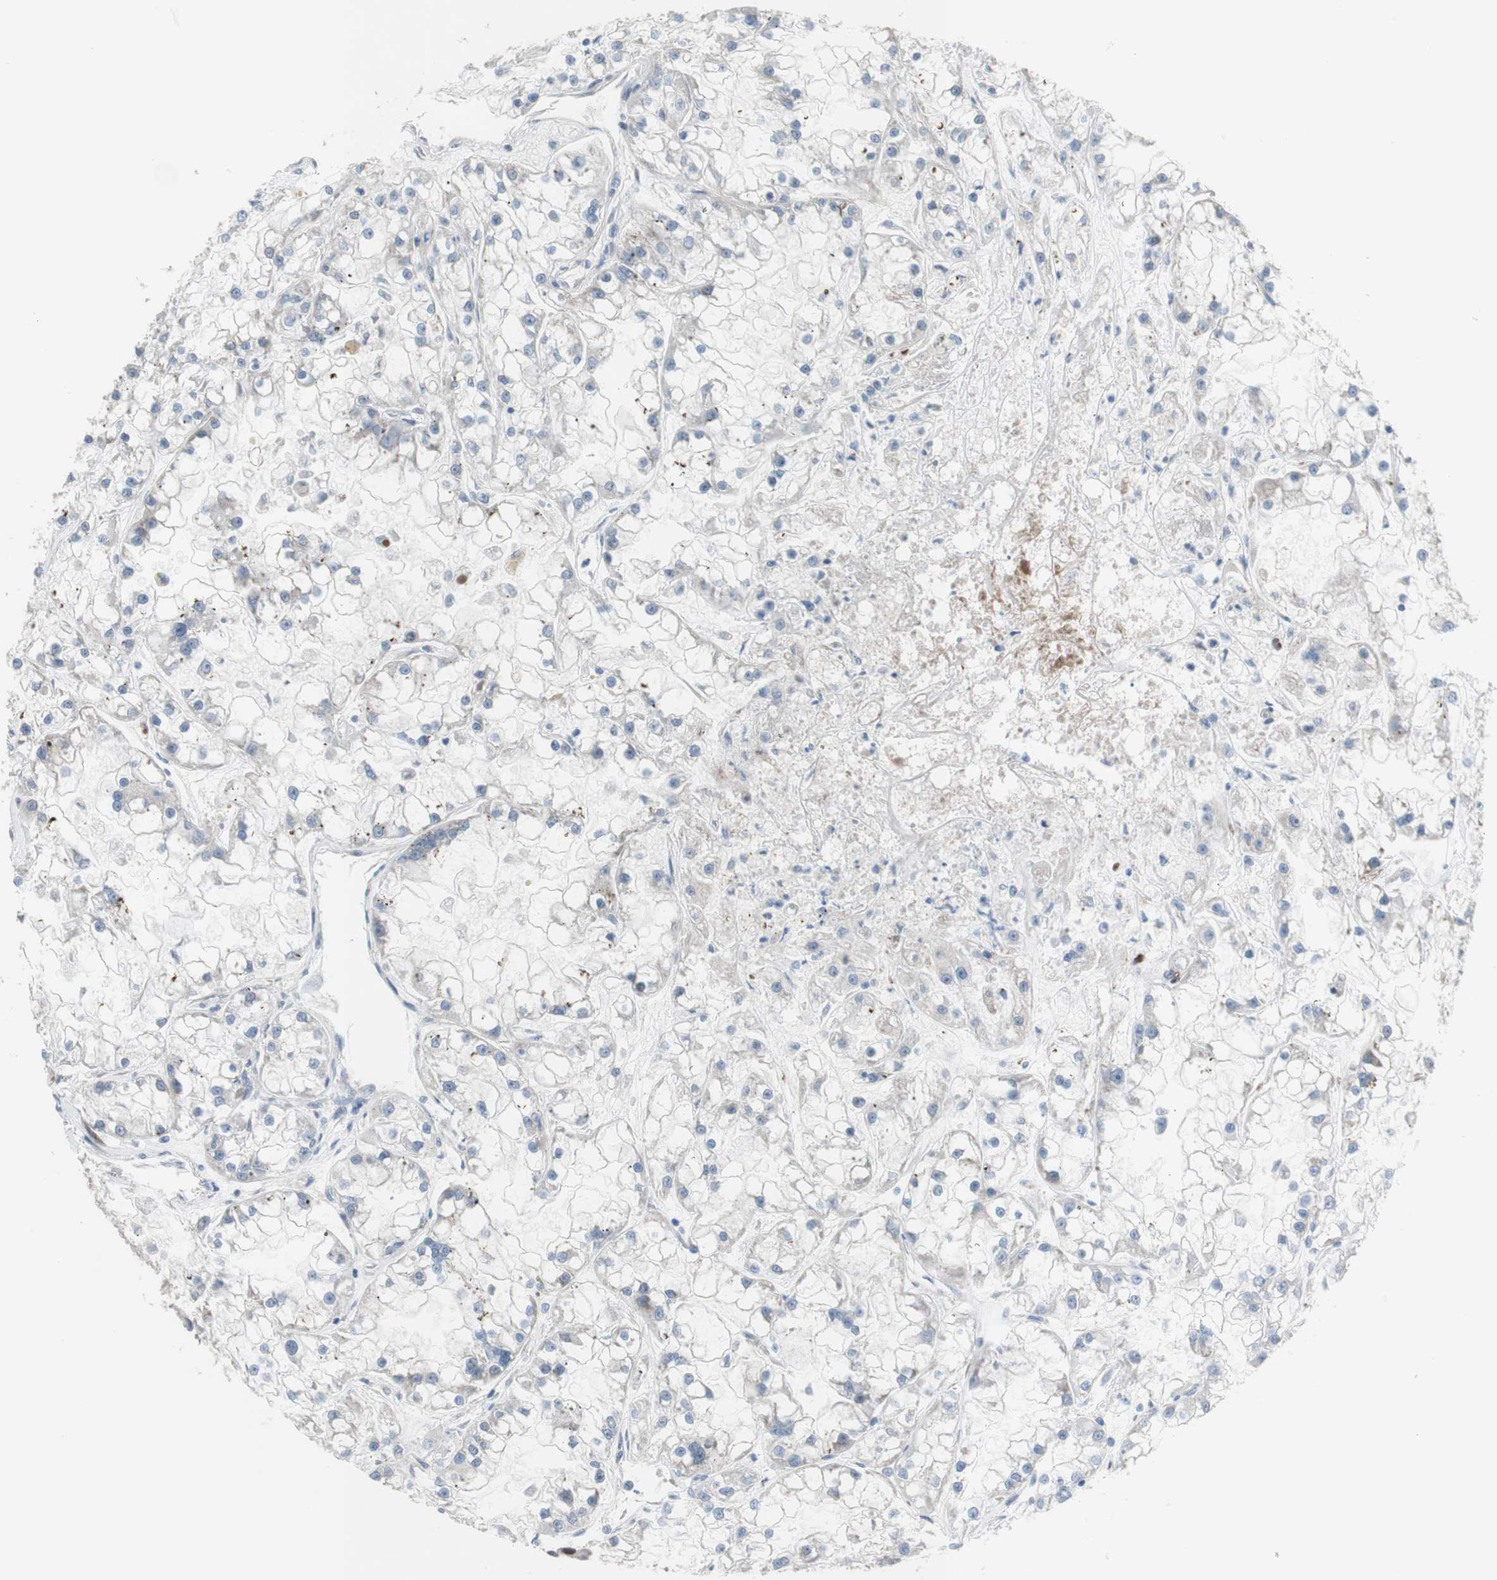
{"staining": {"intensity": "negative", "quantity": "none", "location": "none"}, "tissue": "renal cancer", "cell_type": "Tumor cells", "image_type": "cancer", "snomed": [{"axis": "morphology", "description": "Adenocarcinoma, NOS"}, {"axis": "topography", "description": "Kidney"}], "caption": "There is no significant expression in tumor cells of renal adenocarcinoma.", "gene": "PHTF2", "patient": {"sex": "female", "age": 52}}